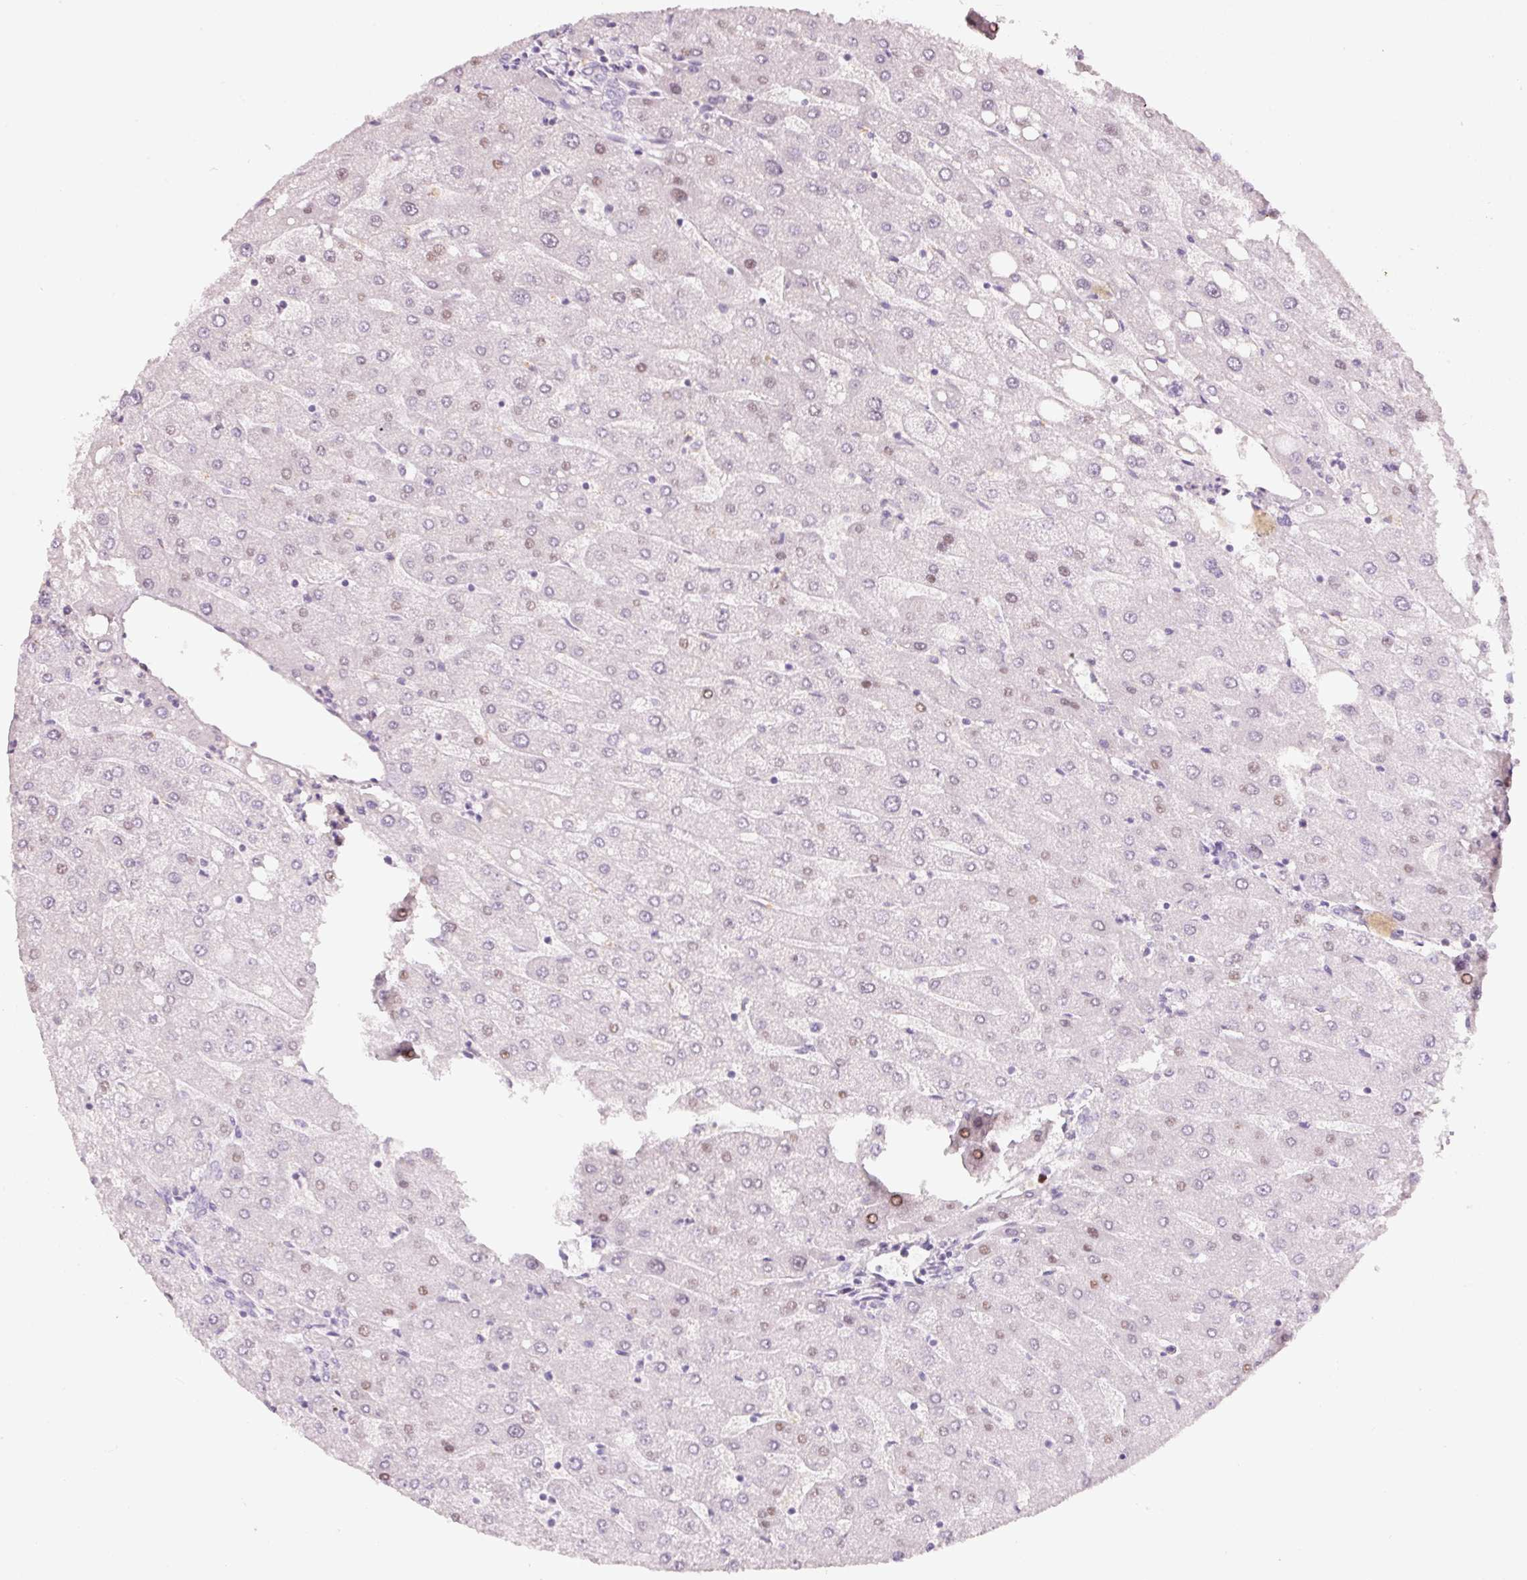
{"staining": {"intensity": "negative", "quantity": "none", "location": "none"}, "tissue": "liver", "cell_type": "Cholangiocytes", "image_type": "normal", "snomed": [{"axis": "morphology", "description": "Normal tissue, NOS"}, {"axis": "topography", "description": "Liver"}], "caption": "The histopathology image exhibits no significant positivity in cholangiocytes of liver.", "gene": "ENSG00000206549", "patient": {"sex": "male", "age": 67}}